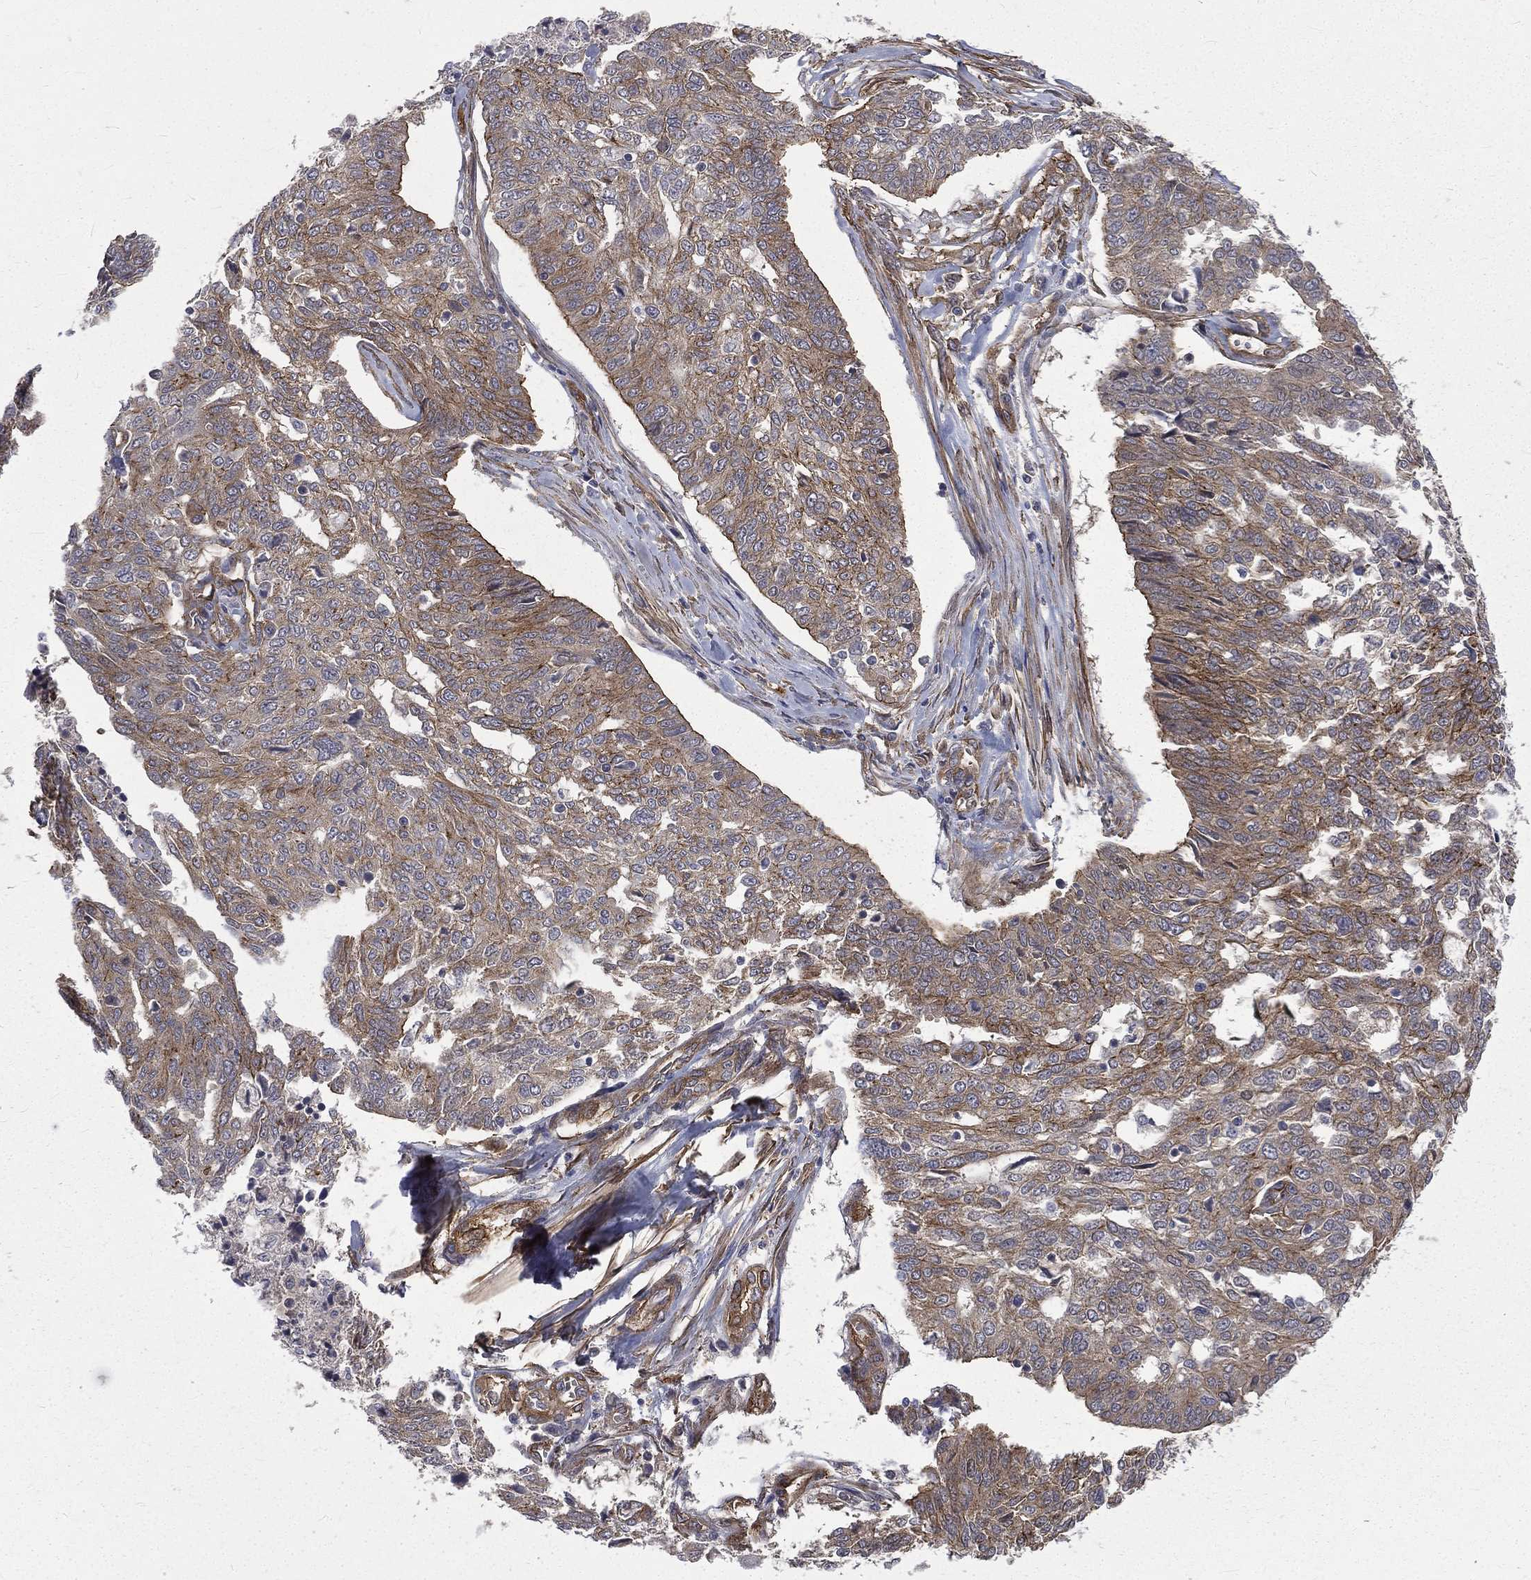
{"staining": {"intensity": "moderate", "quantity": "<25%", "location": "cytoplasmic/membranous"}, "tissue": "ovarian cancer", "cell_type": "Tumor cells", "image_type": "cancer", "snomed": [{"axis": "morphology", "description": "Cystadenocarcinoma, serous, NOS"}, {"axis": "topography", "description": "Ovary"}], "caption": "Protein analysis of ovarian cancer tissue reveals moderate cytoplasmic/membranous staining in approximately <25% of tumor cells. (IHC, brightfield microscopy, high magnification).", "gene": "PPFIBP1", "patient": {"sex": "female", "age": 67}}